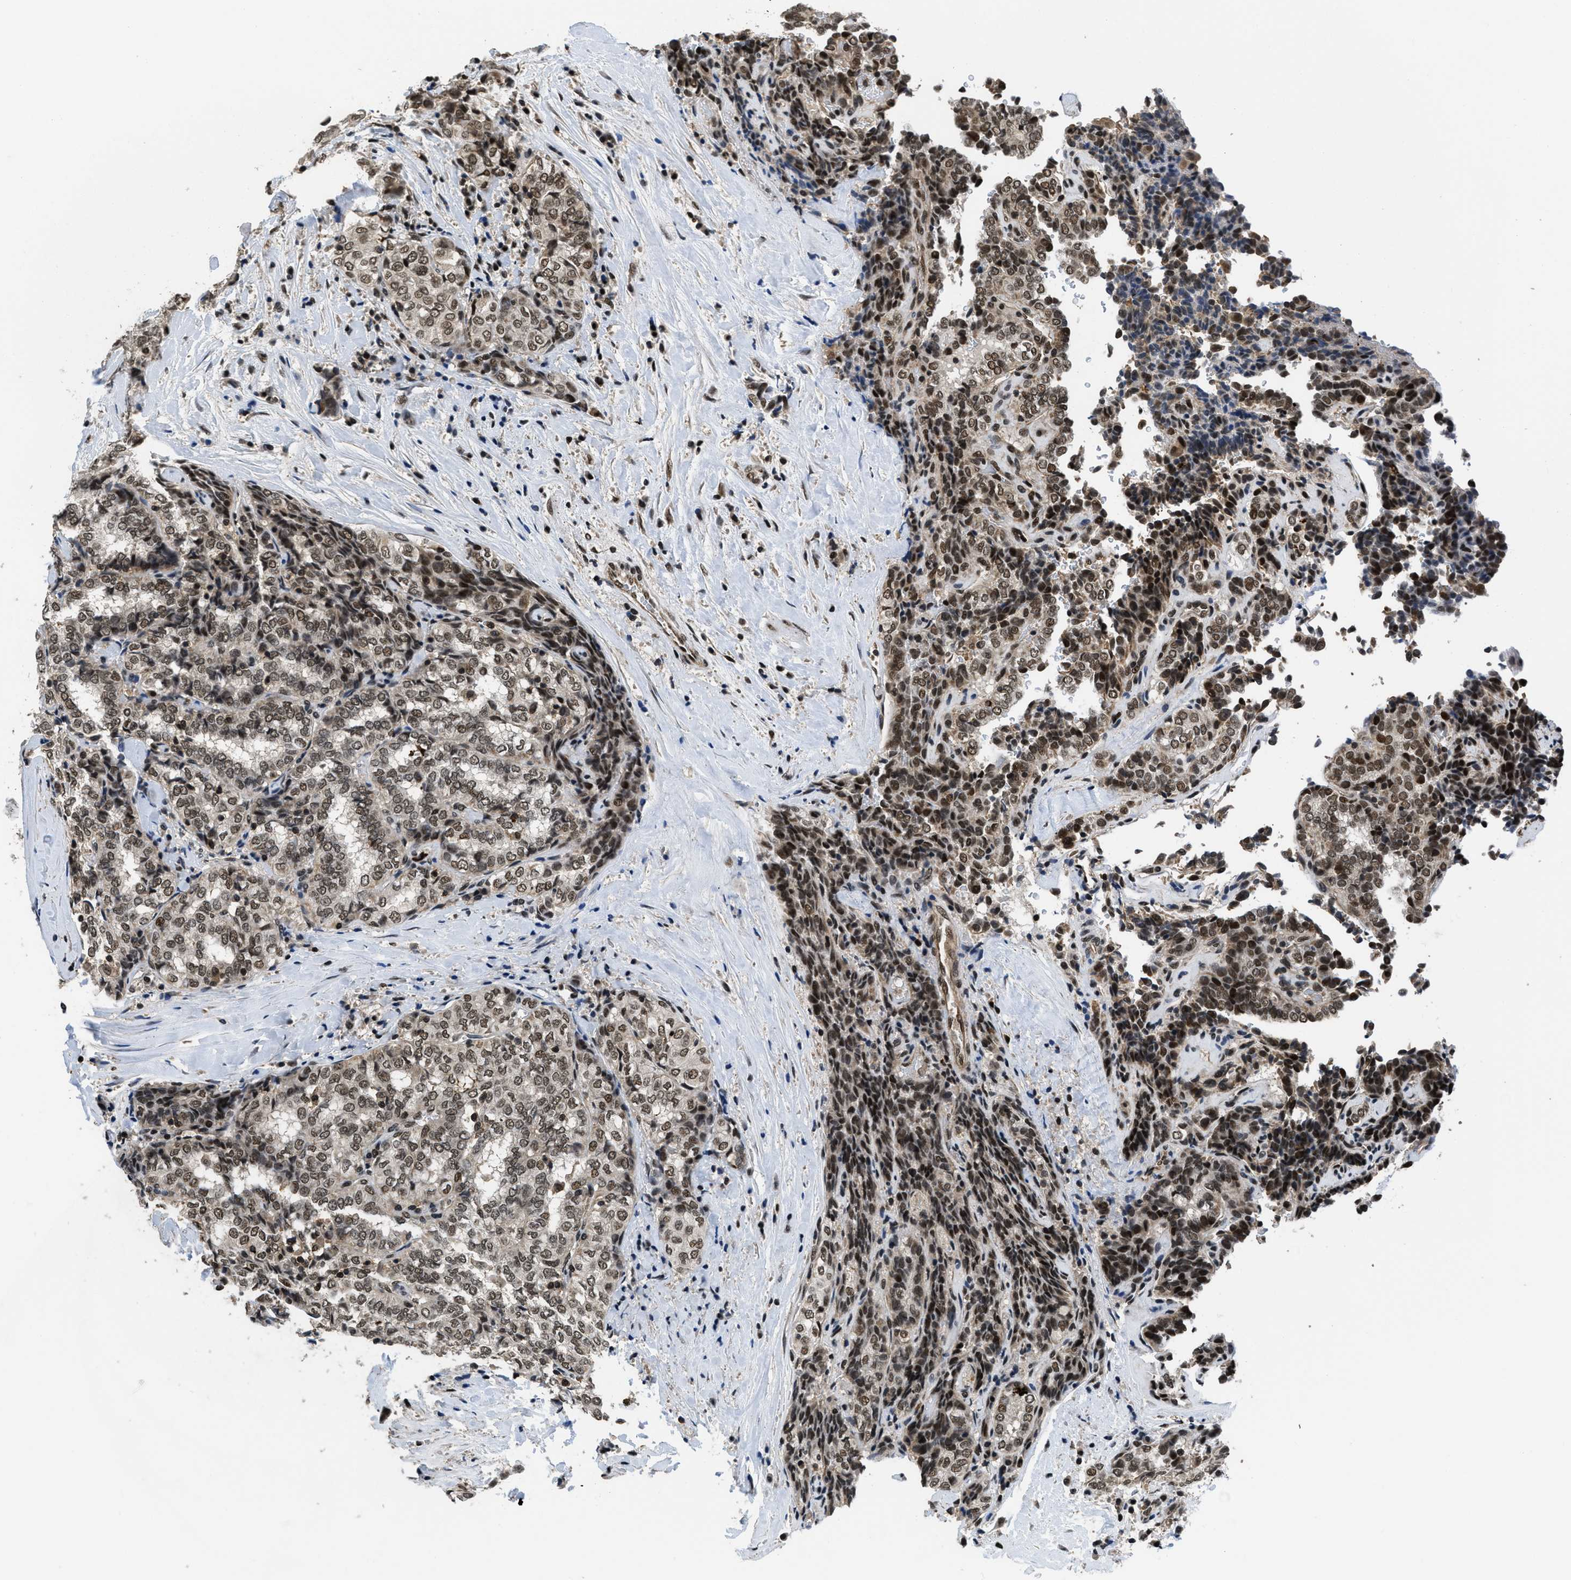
{"staining": {"intensity": "strong", "quantity": ">75%", "location": "nuclear"}, "tissue": "thyroid cancer", "cell_type": "Tumor cells", "image_type": "cancer", "snomed": [{"axis": "morphology", "description": "Normal tissue, NOS"}, {"axis": "morphology", "description": "Papillary adenocarcinoma, NOS"}, {"axis": "topography", "description": "Thyroid gland"}], "caption": "Strong nuclear positivity is seen in approximately >75% of tumor cells in papillary adenocarcinoma (thyroid).", "gene": "CUL4B", "patient": {"sex": "female", "age": 30}}